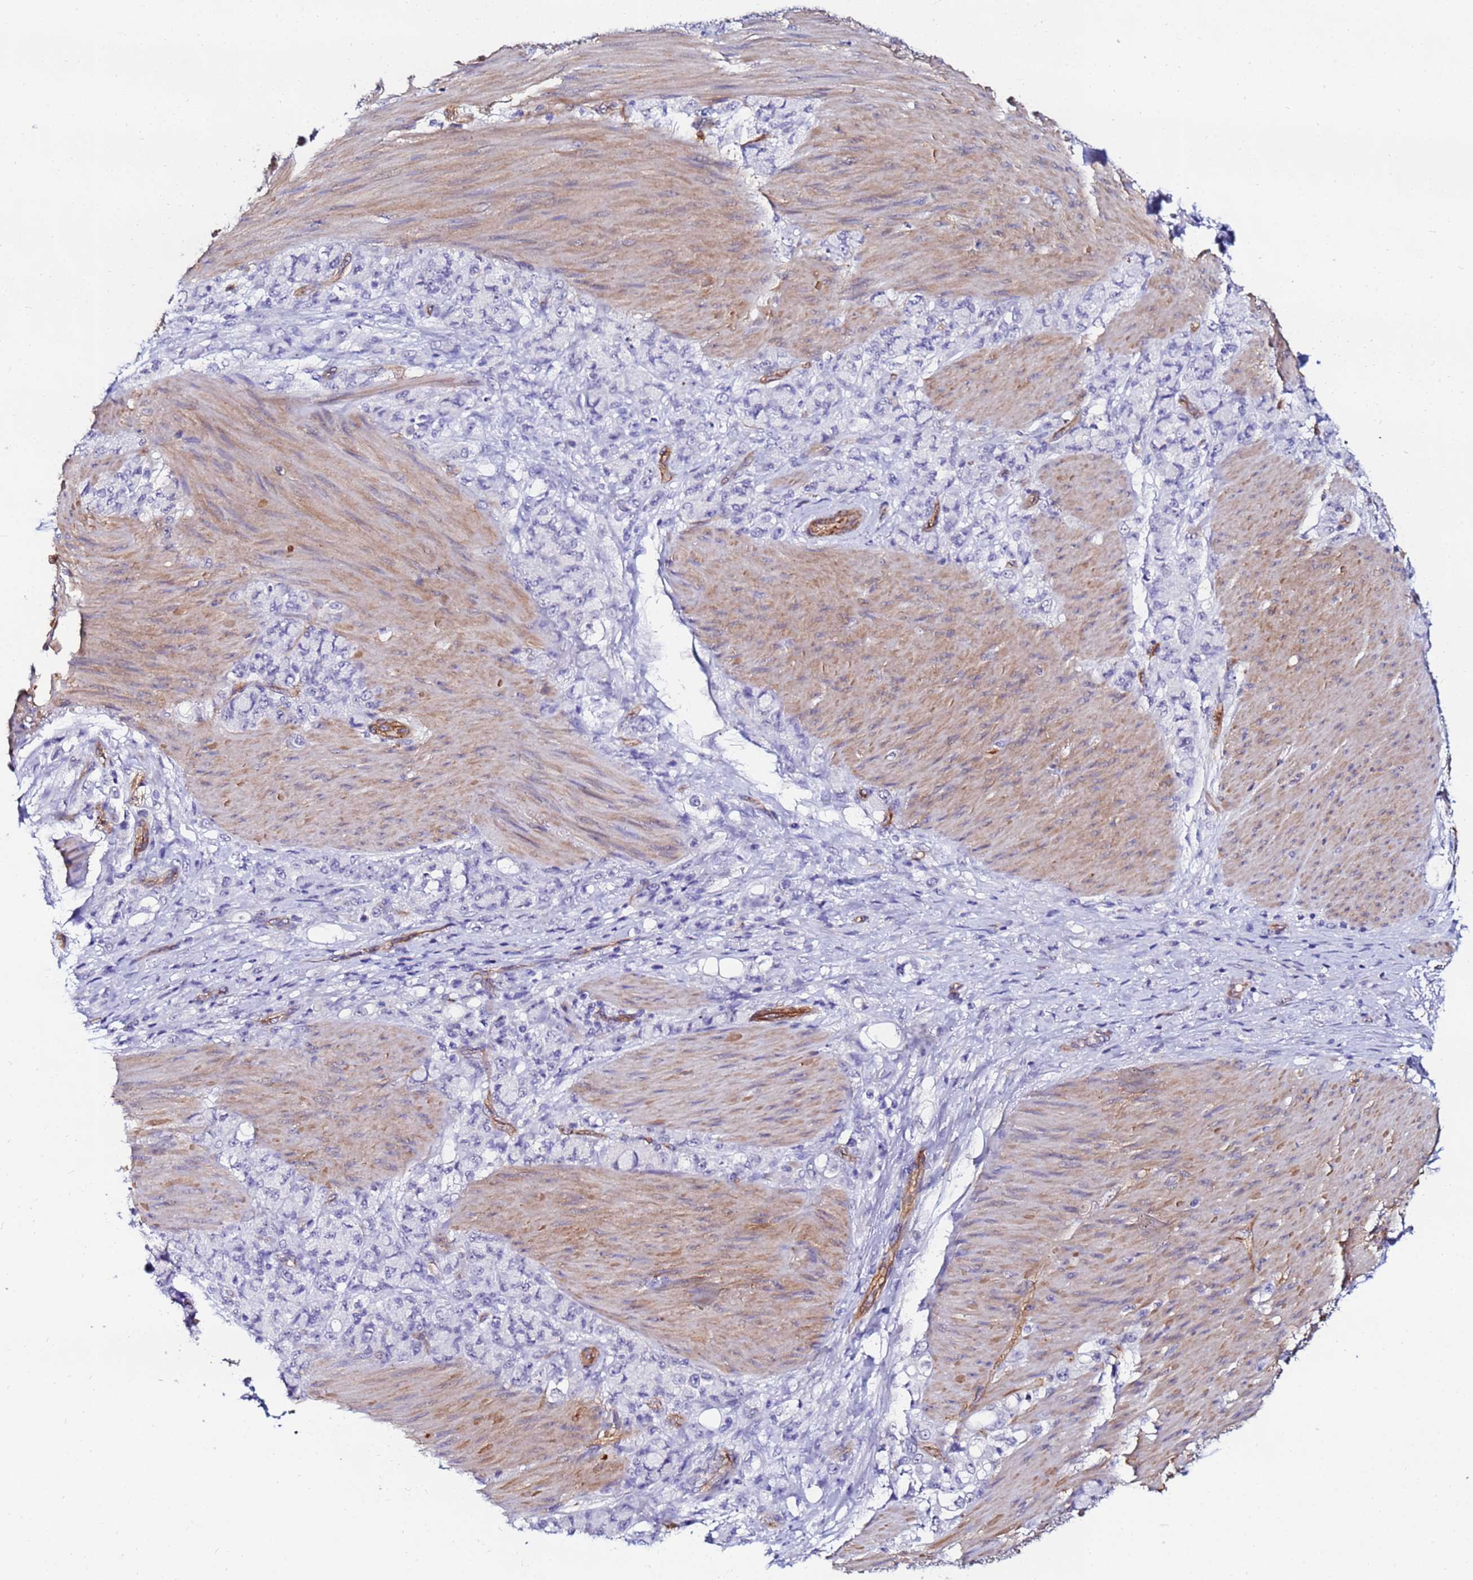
{"staining": {"intensity": "negative", "quantity": "none", "location": "none"}, "tissue": "stomach cancer", "cell_type": "Tumor cells", "image_type": "cancer", "snomed": [{"axis": "morphology", "description": "Normal tissue, NOS"}, {"axis": "morphology", "description": "Adenocarcinoma, NOS"}, {"axis": "topography", "description": "Stomach"}], "caption": "Tumor cells show no significant positivity in stomach adenocarcinoma.", "gene": "DEFB104A", "patient": {"sex": "female", "age": 79}}